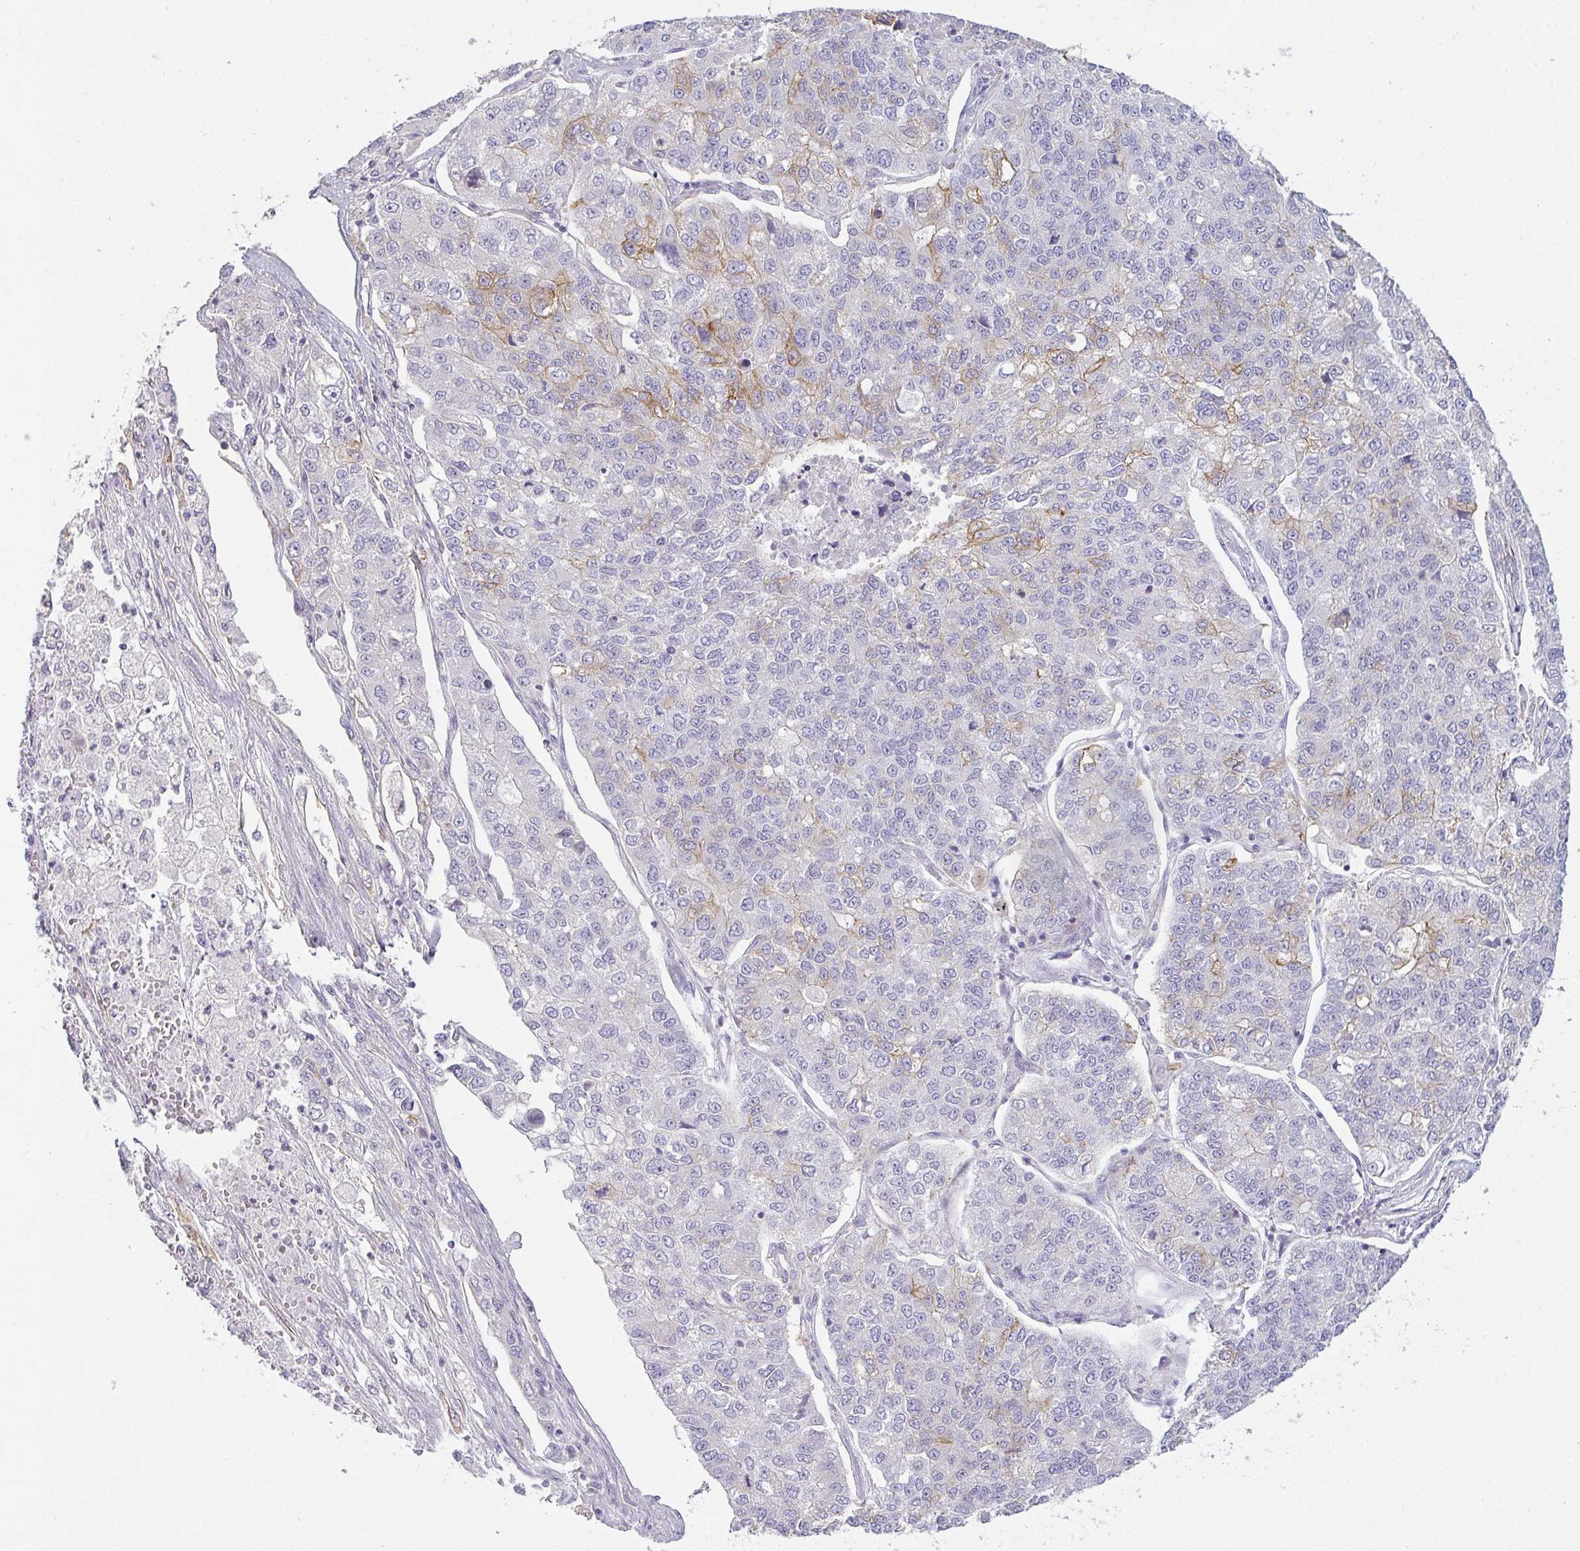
{"staining": {"intensity": "moderate", "quantity": "<25%", "location": "cytoplasmic/membranous"}, "tissue": "lung cancer", "cell_type": "Tumor cells", "image_type": "cancer", "snomed": [{"axis": "morphology", "description": "Adenocarcinoma, NOS"}, {"axis": "topography", "description": "Lung"}], "caption": "Brown immunohistochemical staining in human lung adenocarcinoma displays moderate cytoplasmic/membranous positivity in about <25% of tumor cells. The protein is shown in brown color, while the nuclei are stained blue.", "gene": "SIRPB2", "patient": {"sex": "male", "age": 49}}